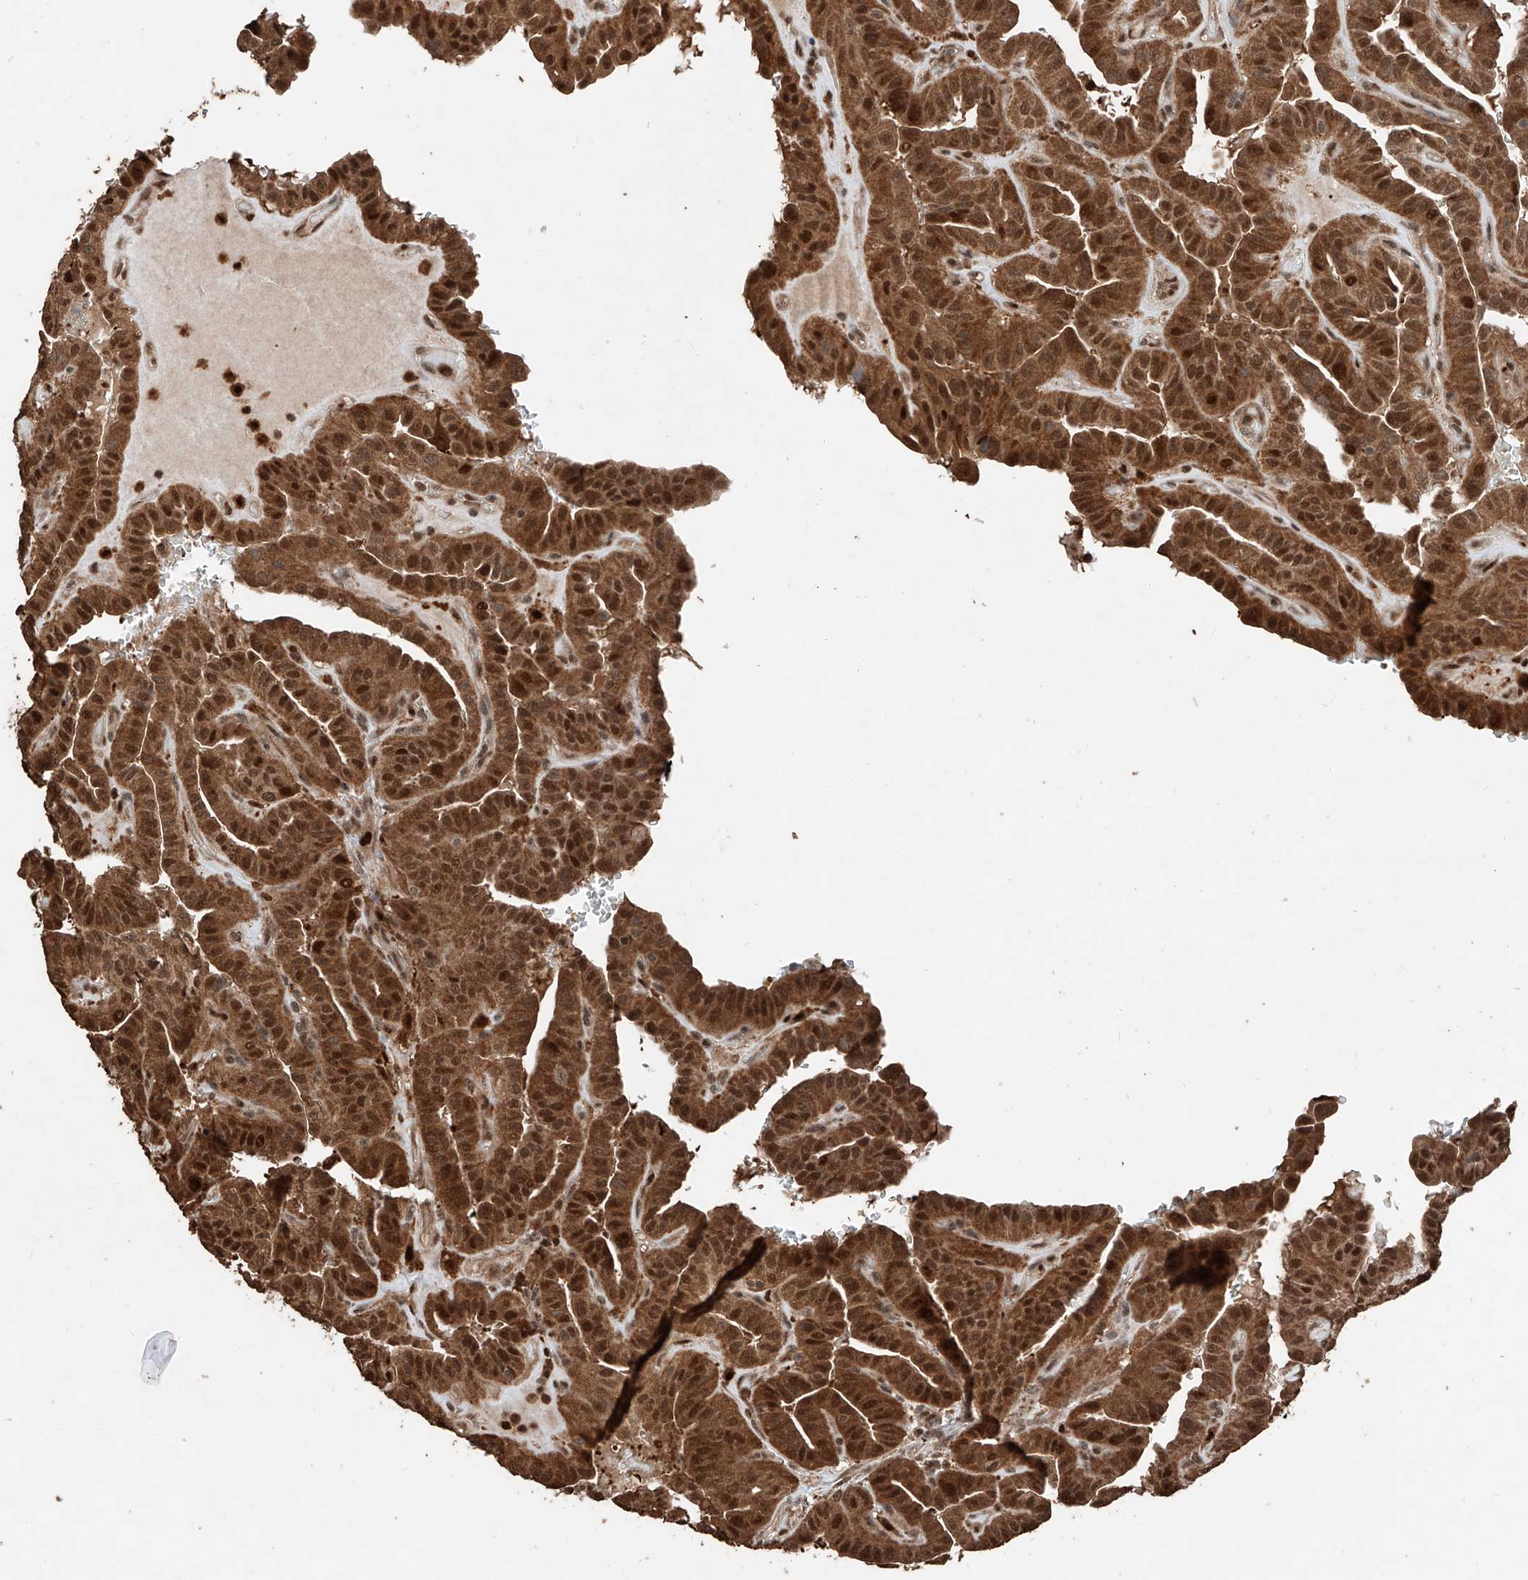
{"staining": {"intensity": "strong", "quantity": ">75%", "location": "cytoplasmic/membranous,nuclear"}, "tissue": "thyroid cancer", "cell_type": "Tumor cells", "image_type": "cancer", "snomed": [{"axis": "morphology", "description": "Papillary adenocarcinoma, NOS"}, {"axis": "topography", "description": "Thyroid gland"}], "caption": "Thyroid cancer (papillary adenocarcinoma) was stained to show a protein in brown. There is high levels of strong cytoplasmic/membranous and nuclear expression in about >75% of tumor cells.", "gene": "RMND1", "patient": {"sex": "male", "age": 77}}